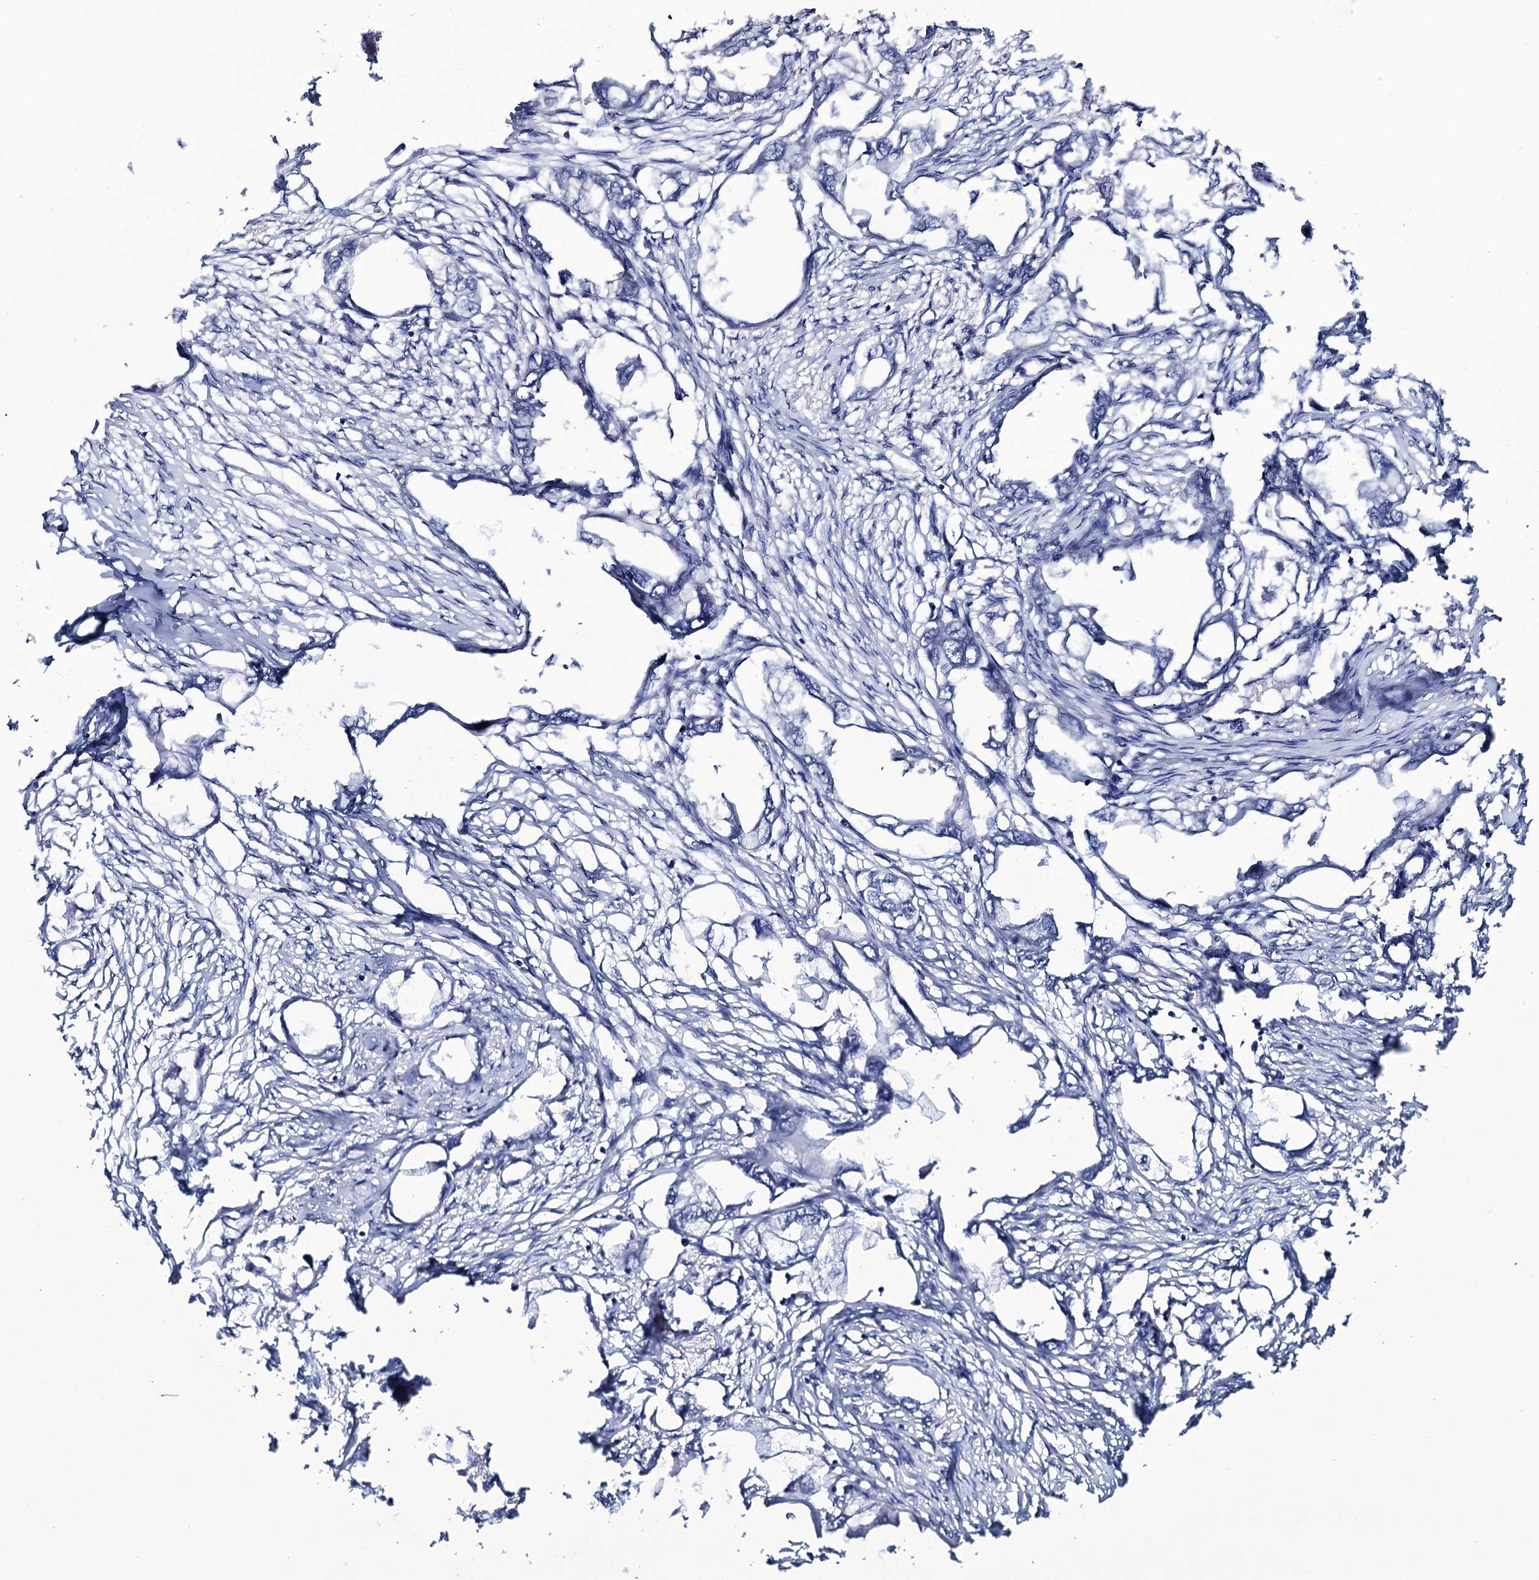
{"staining": {"intensity": "negative", "quantity": "none", "location": "none"}, "tissue": "endometrial cancer", "cell_type": "Tumor cells", "image_type": "cancer", "snomed": [{"axis": "morphology", "description": "Adenocarcinoma, NOS"}, {"axis": "morphology", "description": "Adenocarcinoma, metastatic, NOS"}, {"axis": "topography", "description": "Adipose tissue"}, {"axis": "topography", "description": "Endometrium"}], "caption": "Immunohistochemistry (IHC) photomicrograph of metastatic adenocarcinoma (endometrial) stained for a protein (brown), which displays no staining in tumor cells.", "gene": "BCL2L14", "patient": {"sex": "female", "age": 67}}